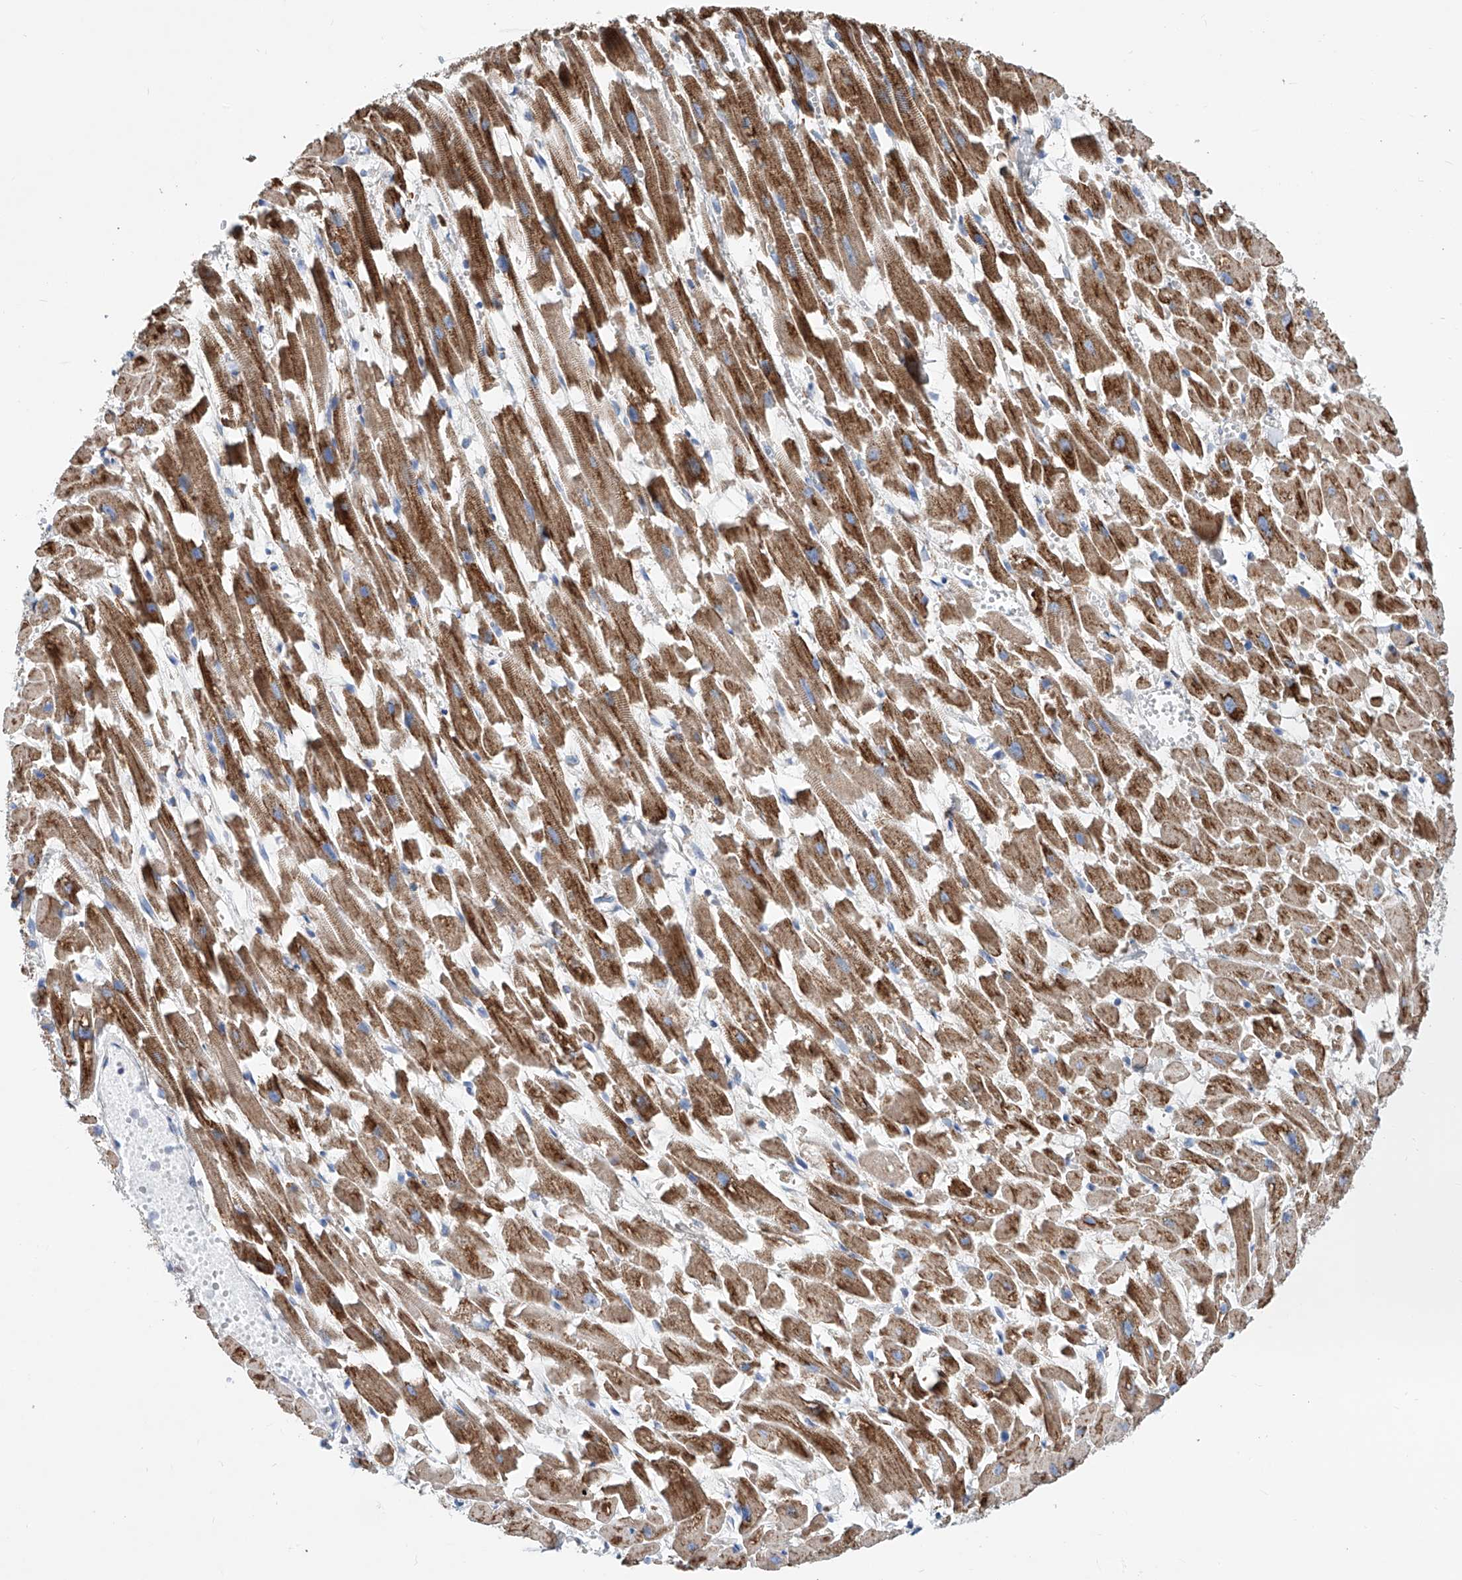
{"staining": {"intensity": "moderate", "quantity": ">75%", "location": "cytoplasmic/membranous"}, "tissue": "heart muscle", "cell_type": "Cardiomyocytes", "image_type": "normal", "snomed": [{"axis": "morphology", "description": "Normal tissue, NOS"}, {"axis": "topography", "description": "Heart"}], "caption": "Immunohistochemical staining of normal heart muscle shows medium levels of moderate cytoplasmic/membranous expression in approximately >75% of cardiomyocytes. (DAB = brown stain, brightfield microscopy at high magnification).", "gene": "MAD2L1", "patient": {"sex": "female", "age": 64}}